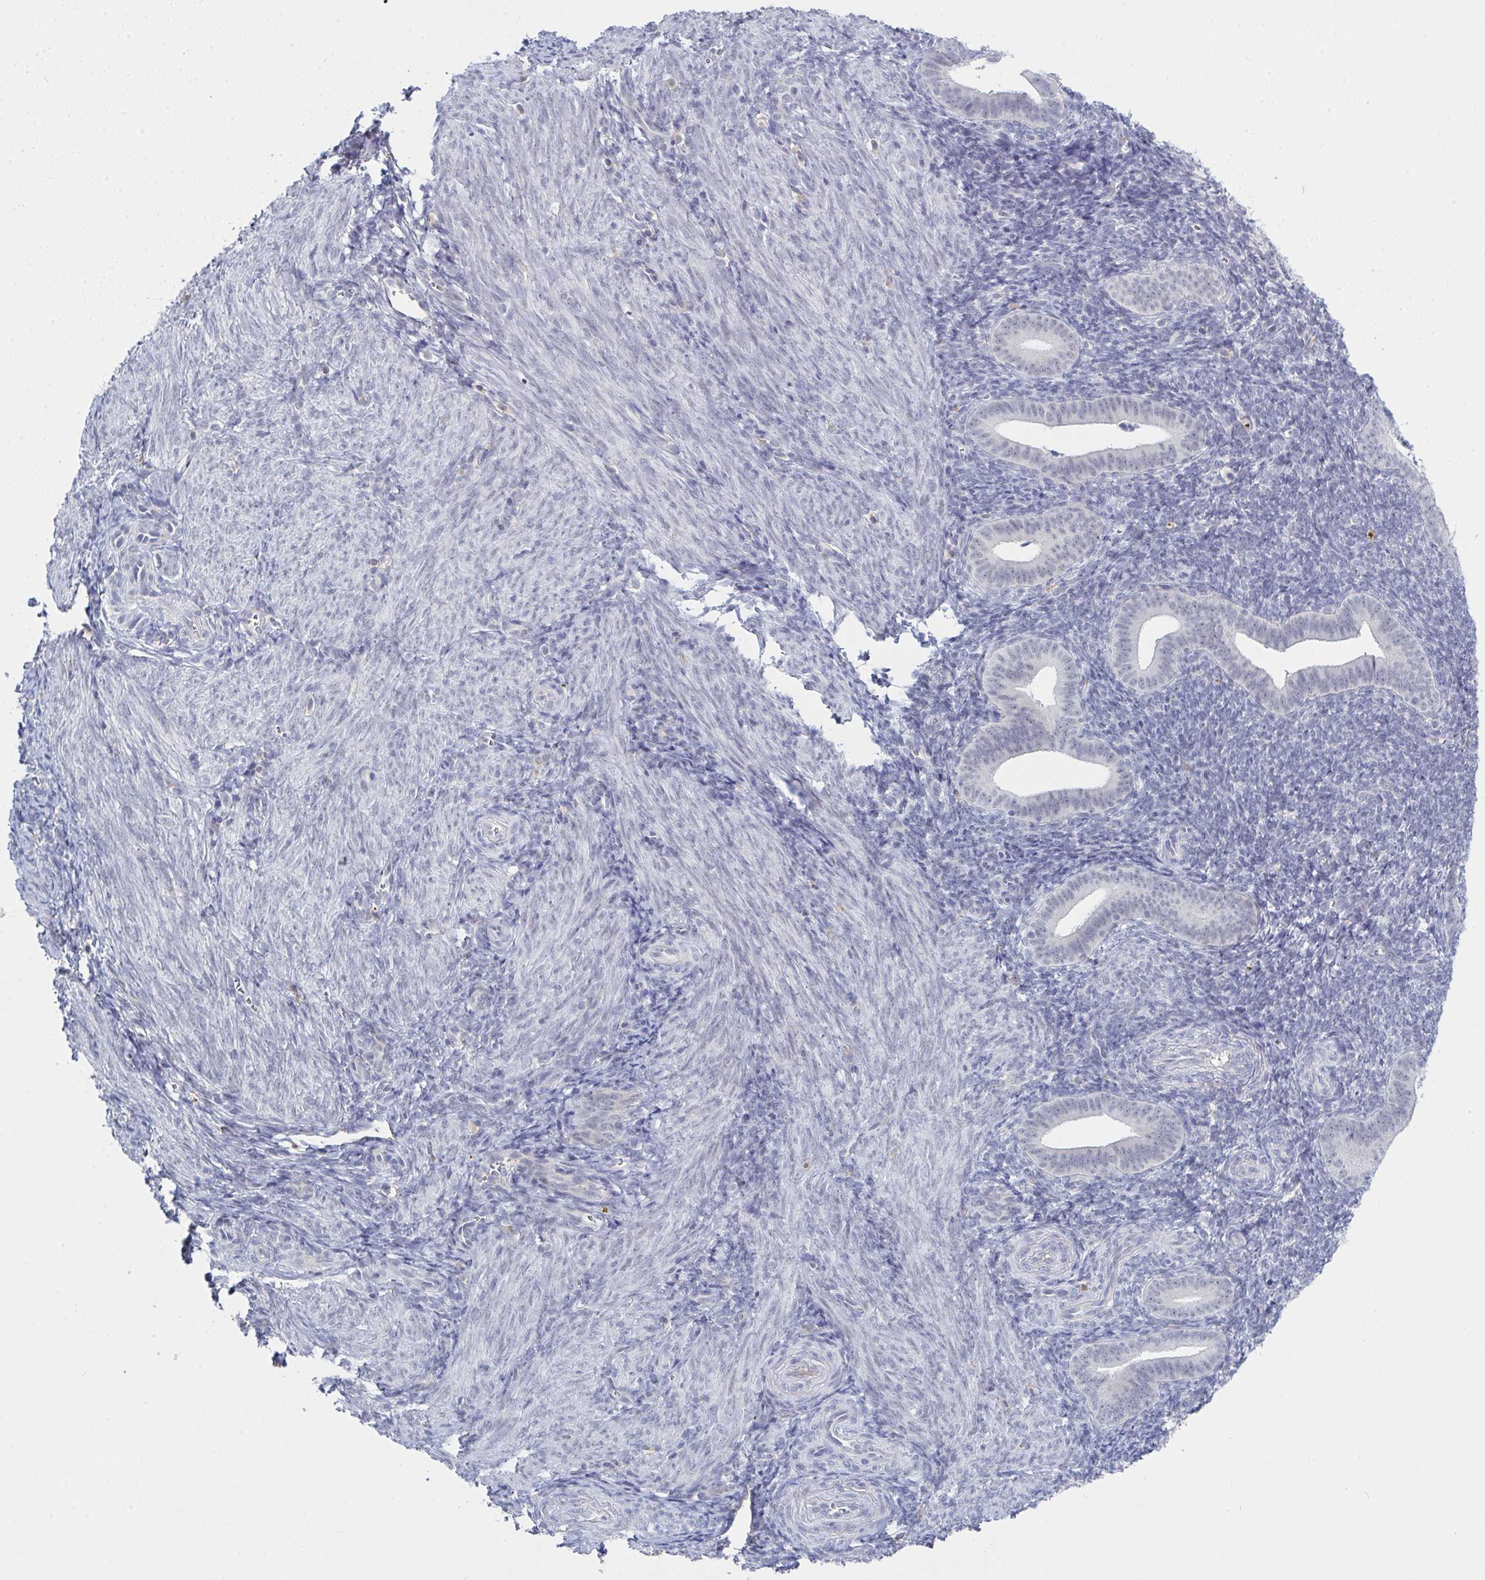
{"staining": {"intensity": "negative", "quantity": "none", "location": "none"}, "tissue": "endometrium", "cell_type": "Cells in endometrial stroma", "image_type": "normal", "snomed": [{"axis": "morphology", "description": "Normal tissue, NOS"}, {"axis": "topography", "description": "Endometrium"}], "caption": "IHC image of normal human endometrium stained for a protein (brown), which reveals no positivity in cells in endometrial stroma.", "gene": "KDM4D", "patient": {"sex": "female", "age": 25}}